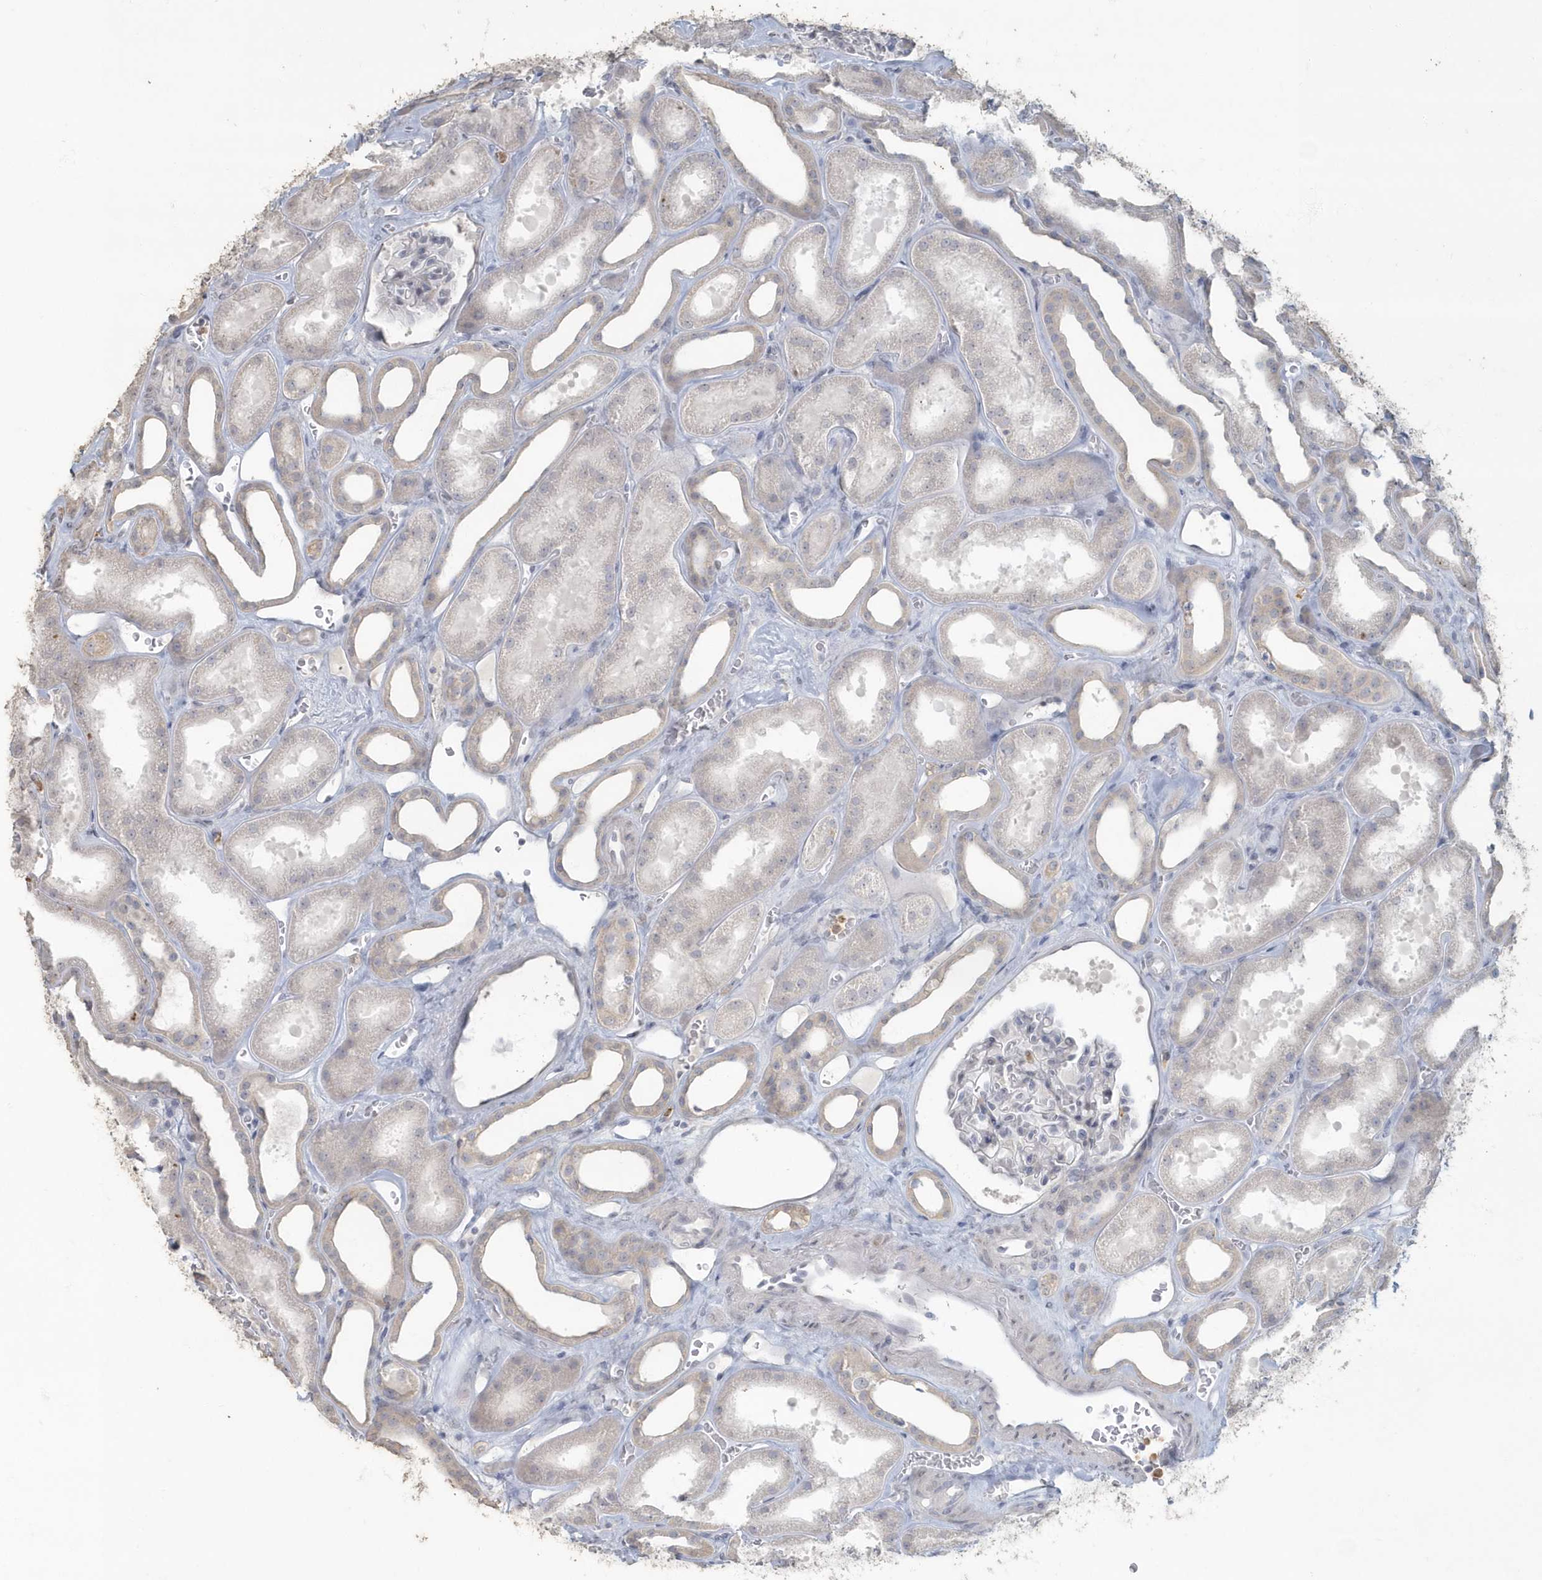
{"staining": {"intensity": "negative", "quantity": "none", "location": "none"}, "tissue": "kidney", "cell_type": "Cells in glomeruli", "image_type": "normal", "snomed": [{"axis": "morphology", "description": "Normal tissue, NOS"}, {"axis": "morphology", "description": "Adenocarcinoma, NOS"}, {"axis": "topography", "description": "Kidney"}], "caption": "This is an immunohistochemistry (IHC) photomicrograph of unremarkable kidney. There is no expression in cells in glomeruli.", "gene": "MYOT", "patient": {"sex": "female", "age": 68}}